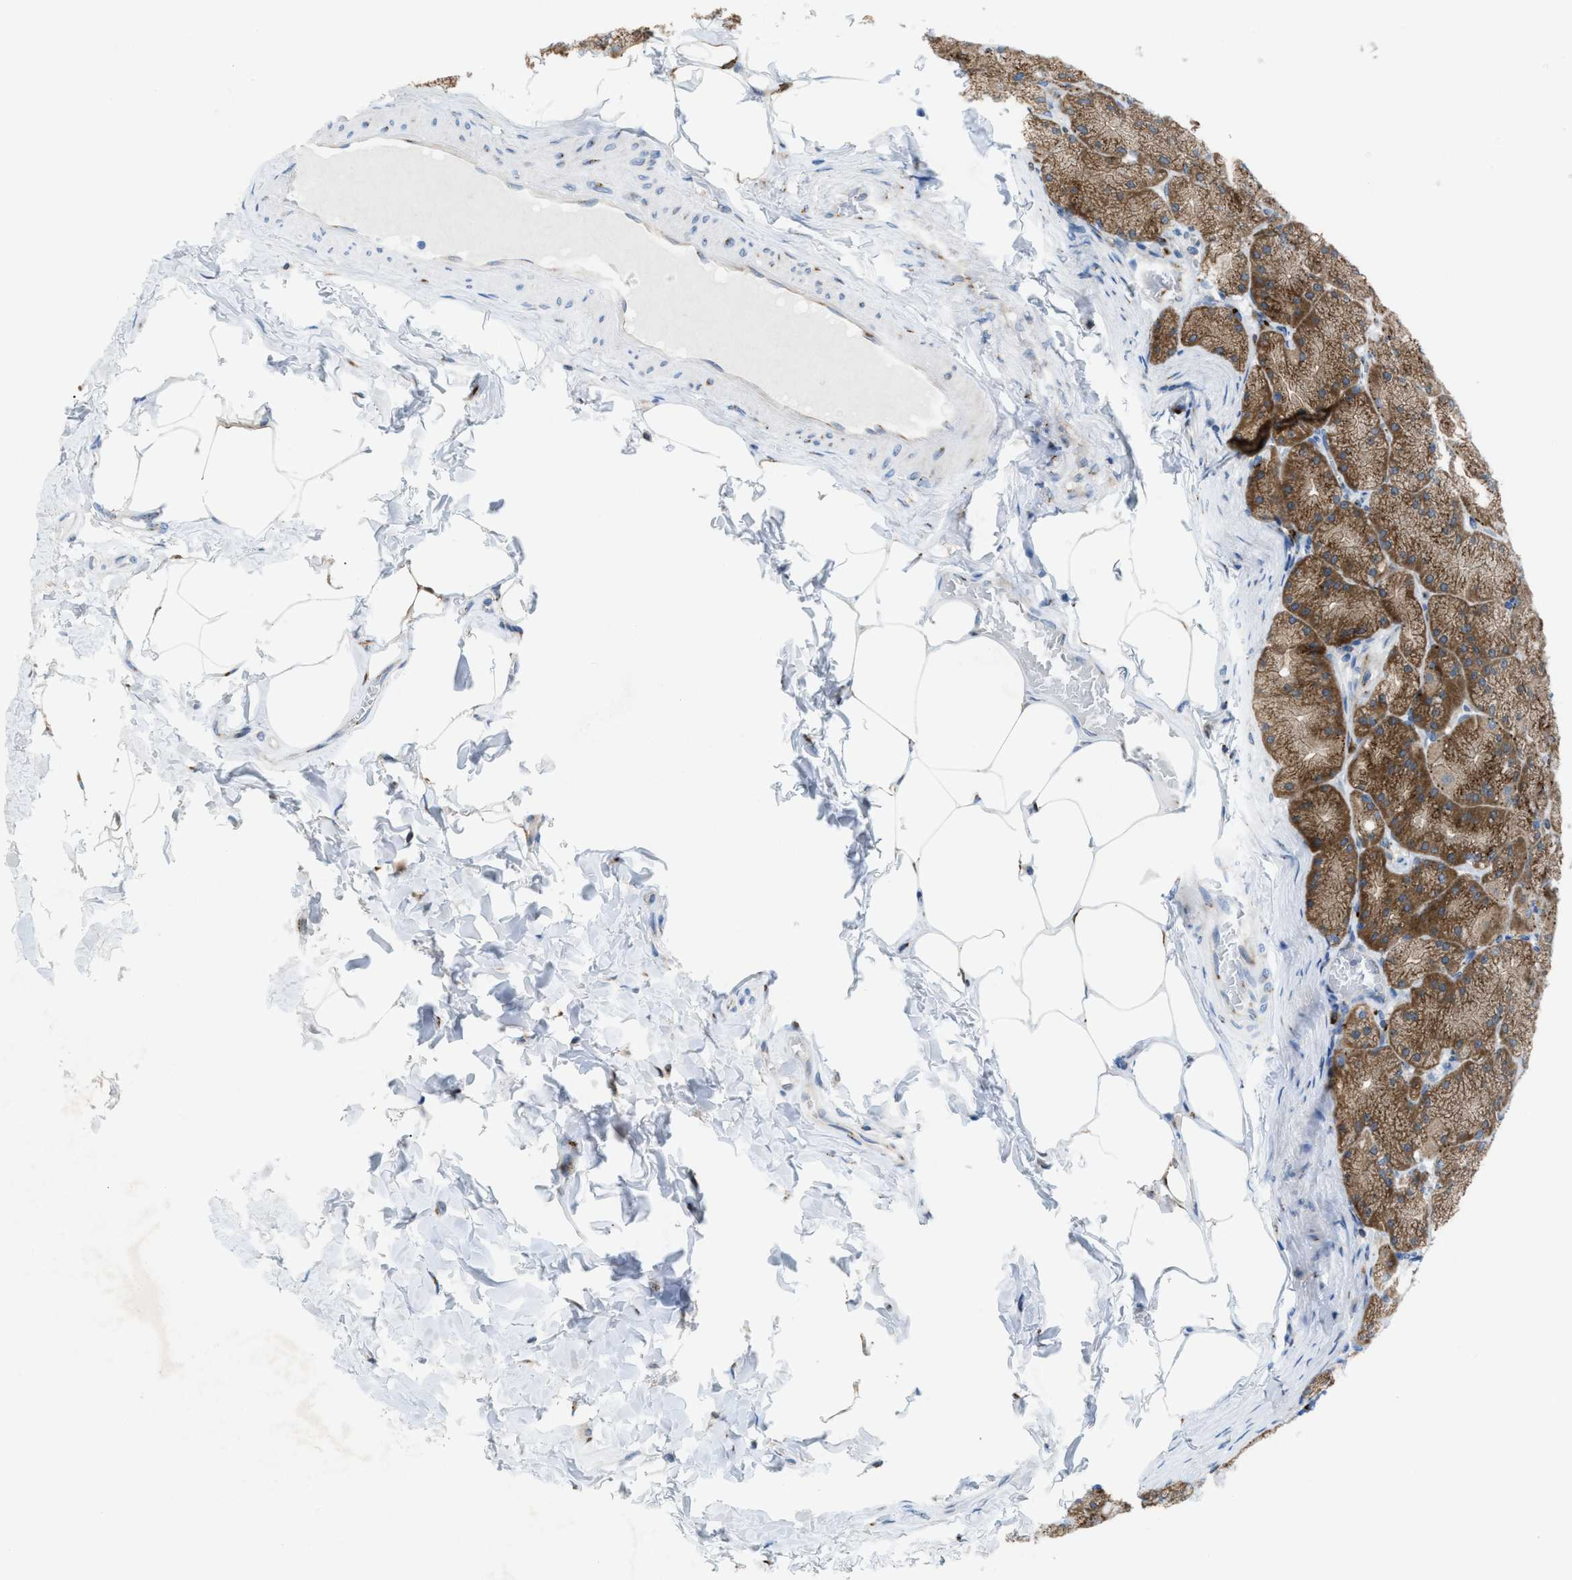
{"staining": {"intensity": "moderate", "quantity": ">75%", "location": "cytoplasmic/membranous"}, "tissue": "stomach", "cell_type": "Glandular cells", "image_type": "normal", "snomed": [{"axis": "morphology", "description": "Normal tissue, NOS"}, {"axis": "topography", "description": "Stomach, upper"}], "caption": "A micrograph showing moderate cytoplasmic/membranous positivity in about >75% of glandular cells in normal stomach, as visualized by brown immunohistochemical staining.", "gene": "SLC38A10", "patient": {"sex": "female", "age": 56}}